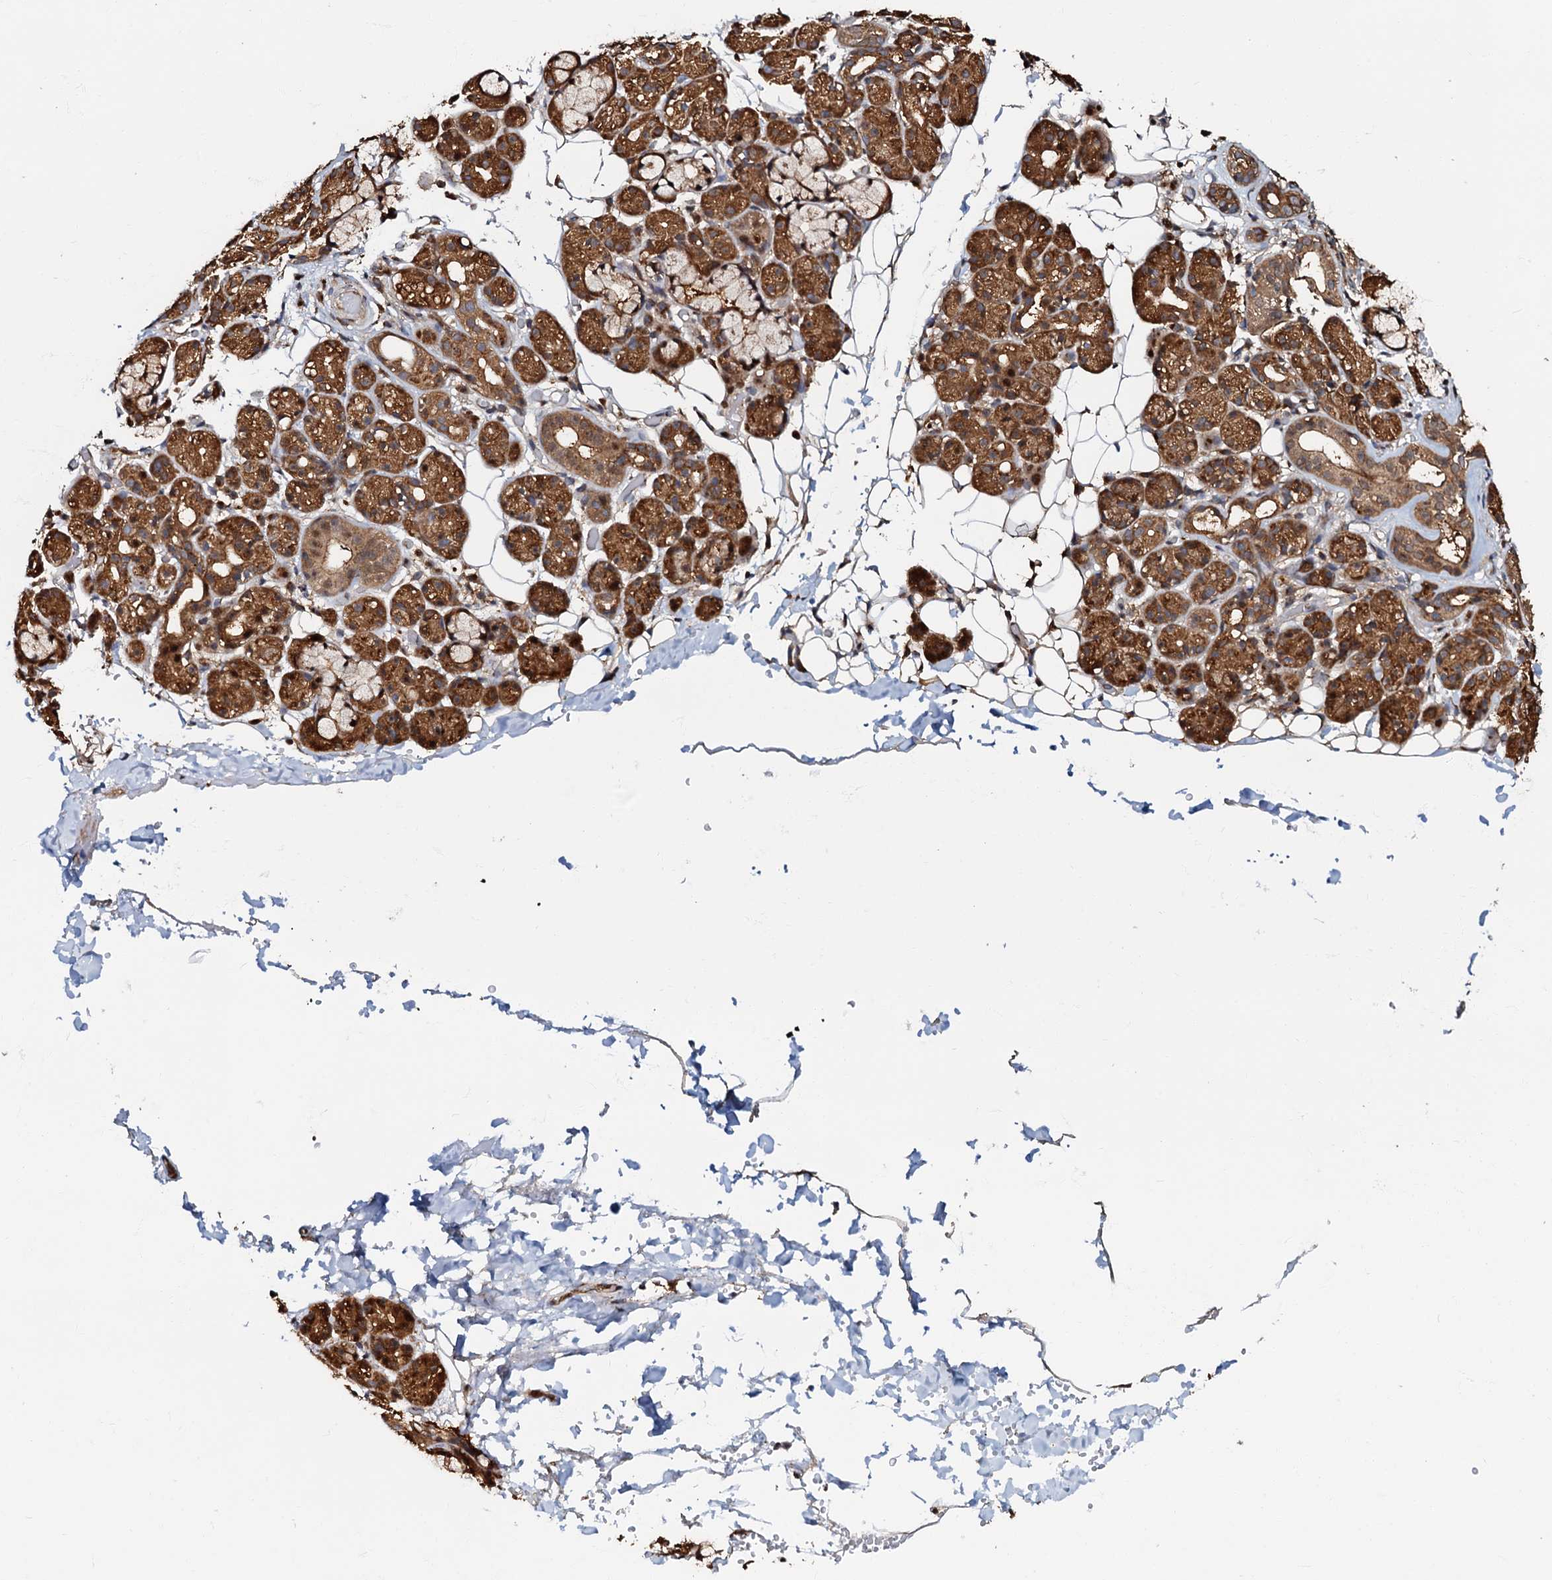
{"staining": {"intensity": "strong", "quantity": ">75%", "location": "cytoplasmic/membranous"}, "tissue": "salivary gland", "cell_type": "Glandular cells", "image_type": "normal", "snomed": [{"axis": "morphology", "description": "Normal tissue, NOS"}, {"axis": "topography", "description": "Salivary gland"}], "caption": "Human salivary gland stained for a protein (brown) reveals strong cytoplasmic/membranous positive staining in about >75% of glandular cells.", "gene": "OSBP", "patient": {"sex": "male", "age": 63}}